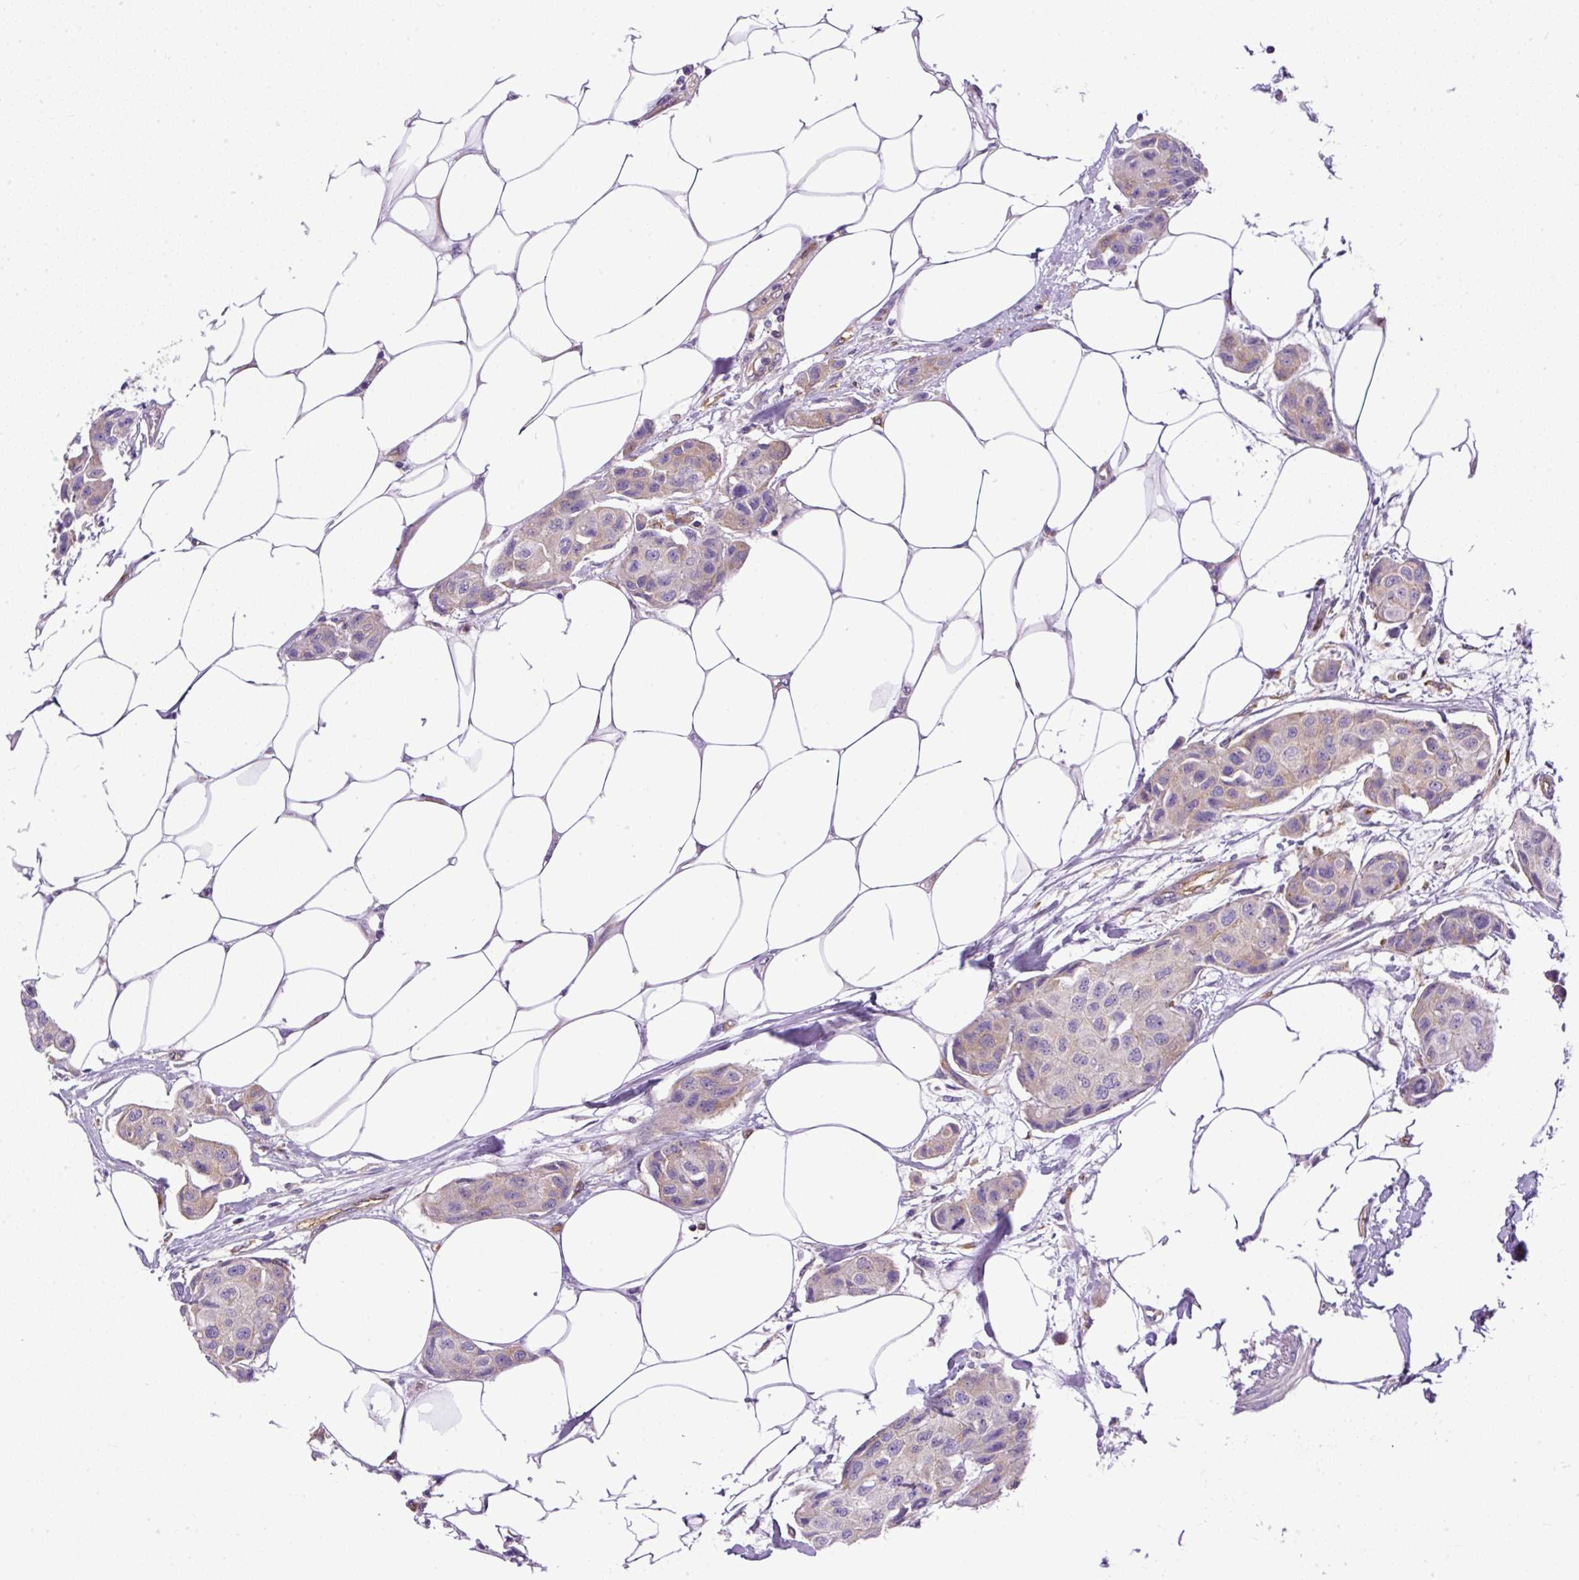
{"staining": {"intensity": "weak", "quantity": "25%-75%", "location": "cytoplasmic/membranous"}, "tissue": "breast cancer", "cell_type": "Tumor cells", "image_type": "cancer", "snomed": [{"axis": "morphology", "description": "Duct carcinoma"}, {"axis": "topography", "description": "Breast"}, {"axis": "topography", "description": "Lymph node"}], "caption": "A histopathology image of breast cancer stained for a protein demonstrates weak cytoplasmic/membranous brown staining in tumor cells.", "gene": "MAP1S", "patient": {"sex": "female", "age": 80}}